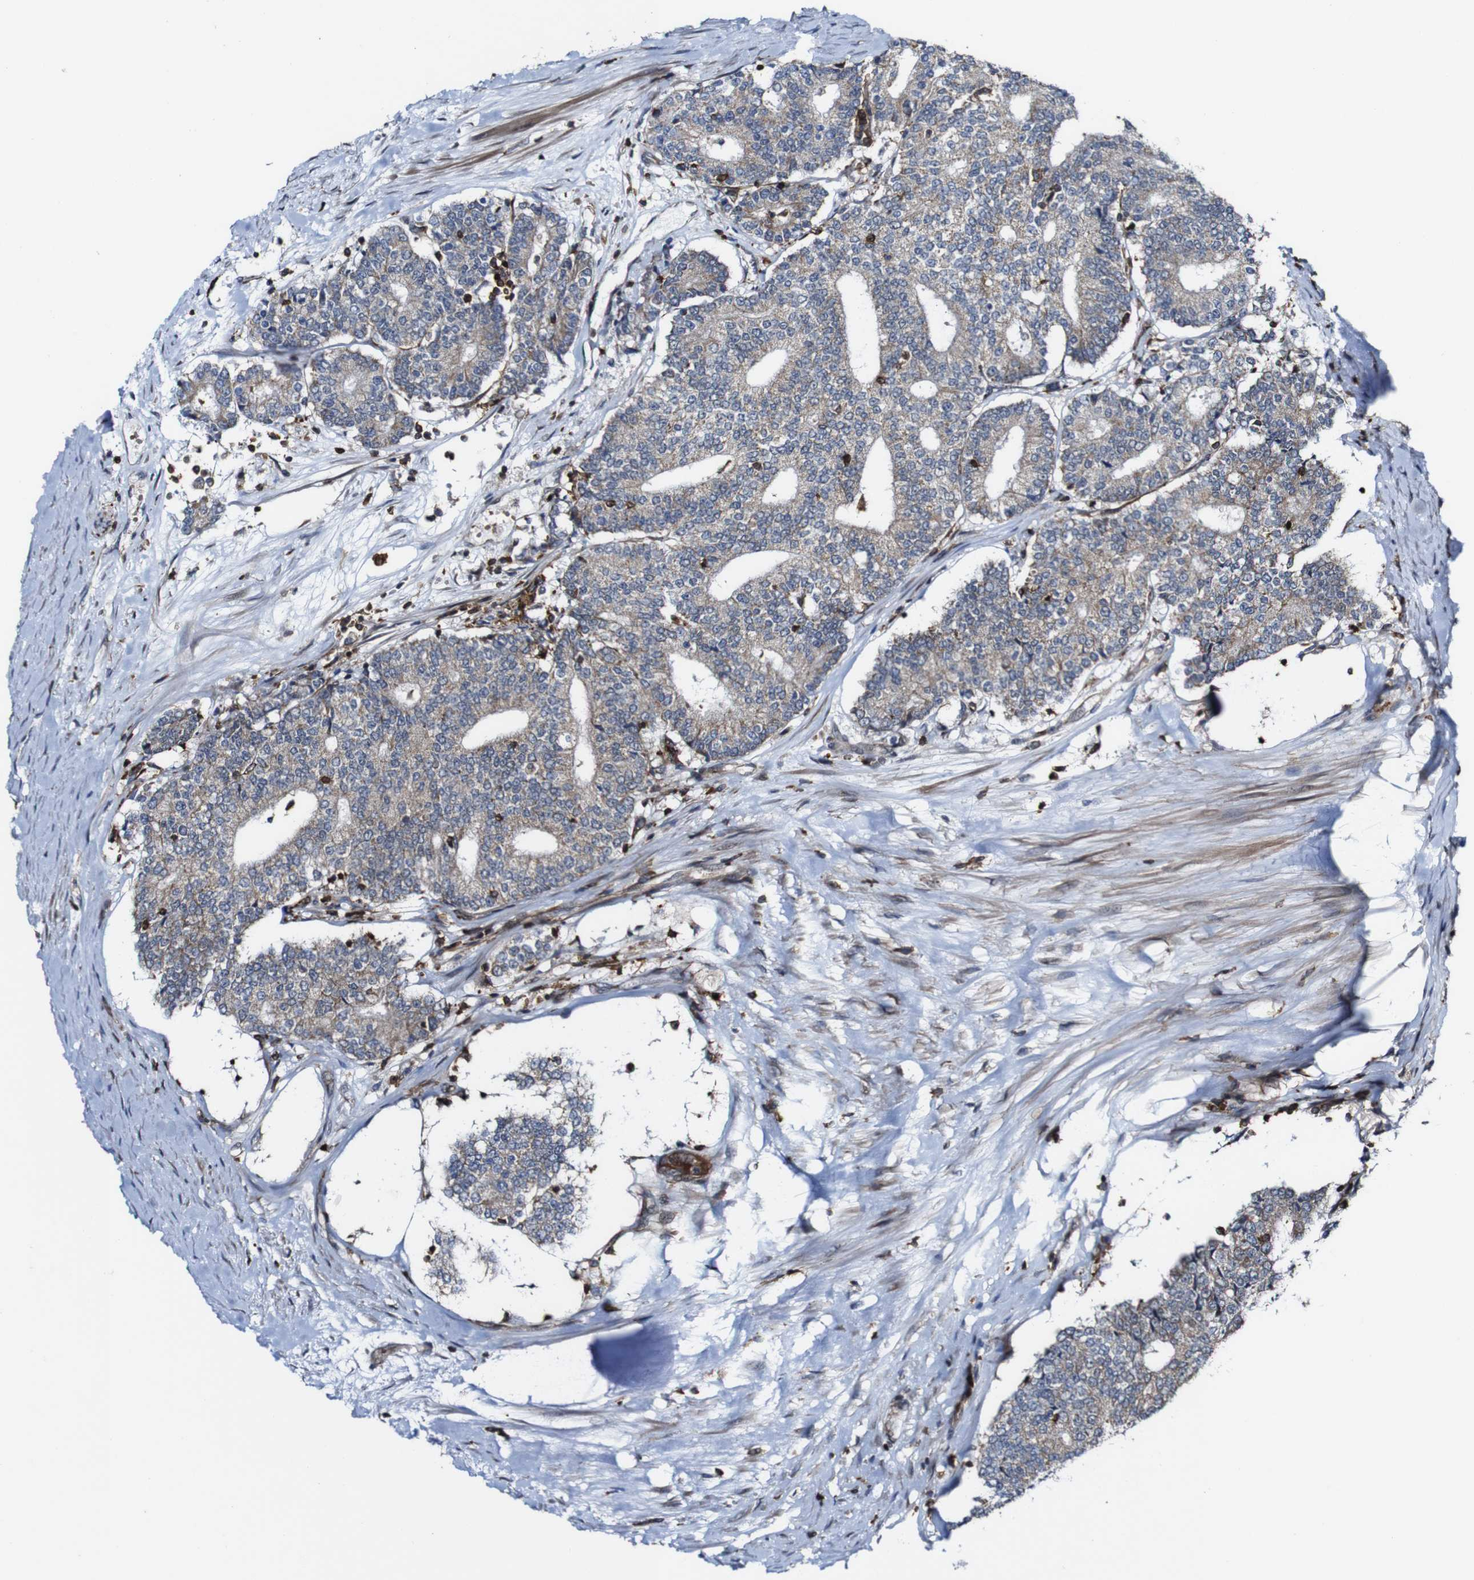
{"staining": {"intensity": "weak", "quantity": ">75%", "location": "cytoplasmic/membranous"}, "tissue": "prostate cancer", "cell_type": "Tumor cells", "image_type": "cancer", "snomed": [{"axis": "morphology", "description": "Normal tissue, NOS"}, {"axis": "morphology", "description": "Adenocarcinoma, High grade"}, {"axis": "topography", "description": "Prostate"}, {"axis": "topography", "description": "Seminal veicle"}], "caption": "About >75% of tumor cells in prostate cancer show weak cytoplasmic/membranous protein staining as visualized by brown immunohistochemical staining.", "gene": "JAK2", "patient": {"sex": "male", "age": 55}}